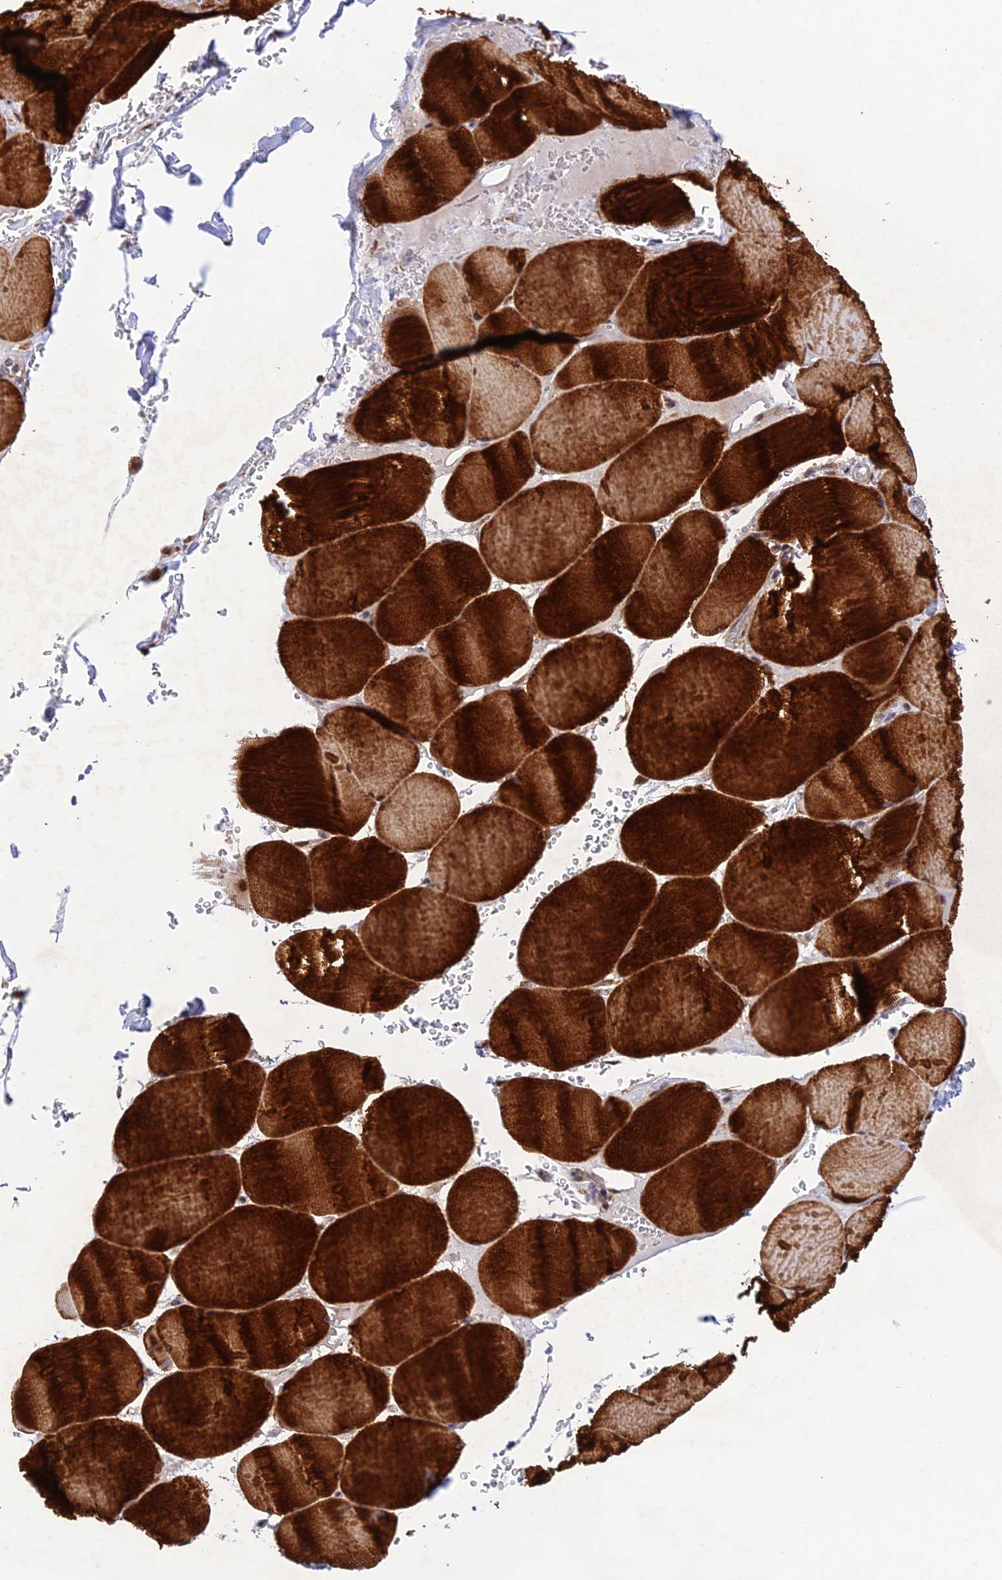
{"staining": {"intensity": "strong", "quantity": ">75%", "location": "cytoplasmic/membranous"}, "tissue": "skeletal muscle", "cell_type": "Myocytes", "image_type": "normal", "snomed": [{"axis": "morphology", "description": "Normal tissue, NOS"}, {"axis": "topography", "description": "Skeletal muscle"}, {"axis": "topography", "description": "Head-Neck"}], "caption": "DAB immunohistochemical staining of benign skeletal muscle shows strong cytoplasmic/membranous protein expression in about >75% of myocytes.", "gene": "WDR55", "patient": {"sex": "male", "age": 66}}